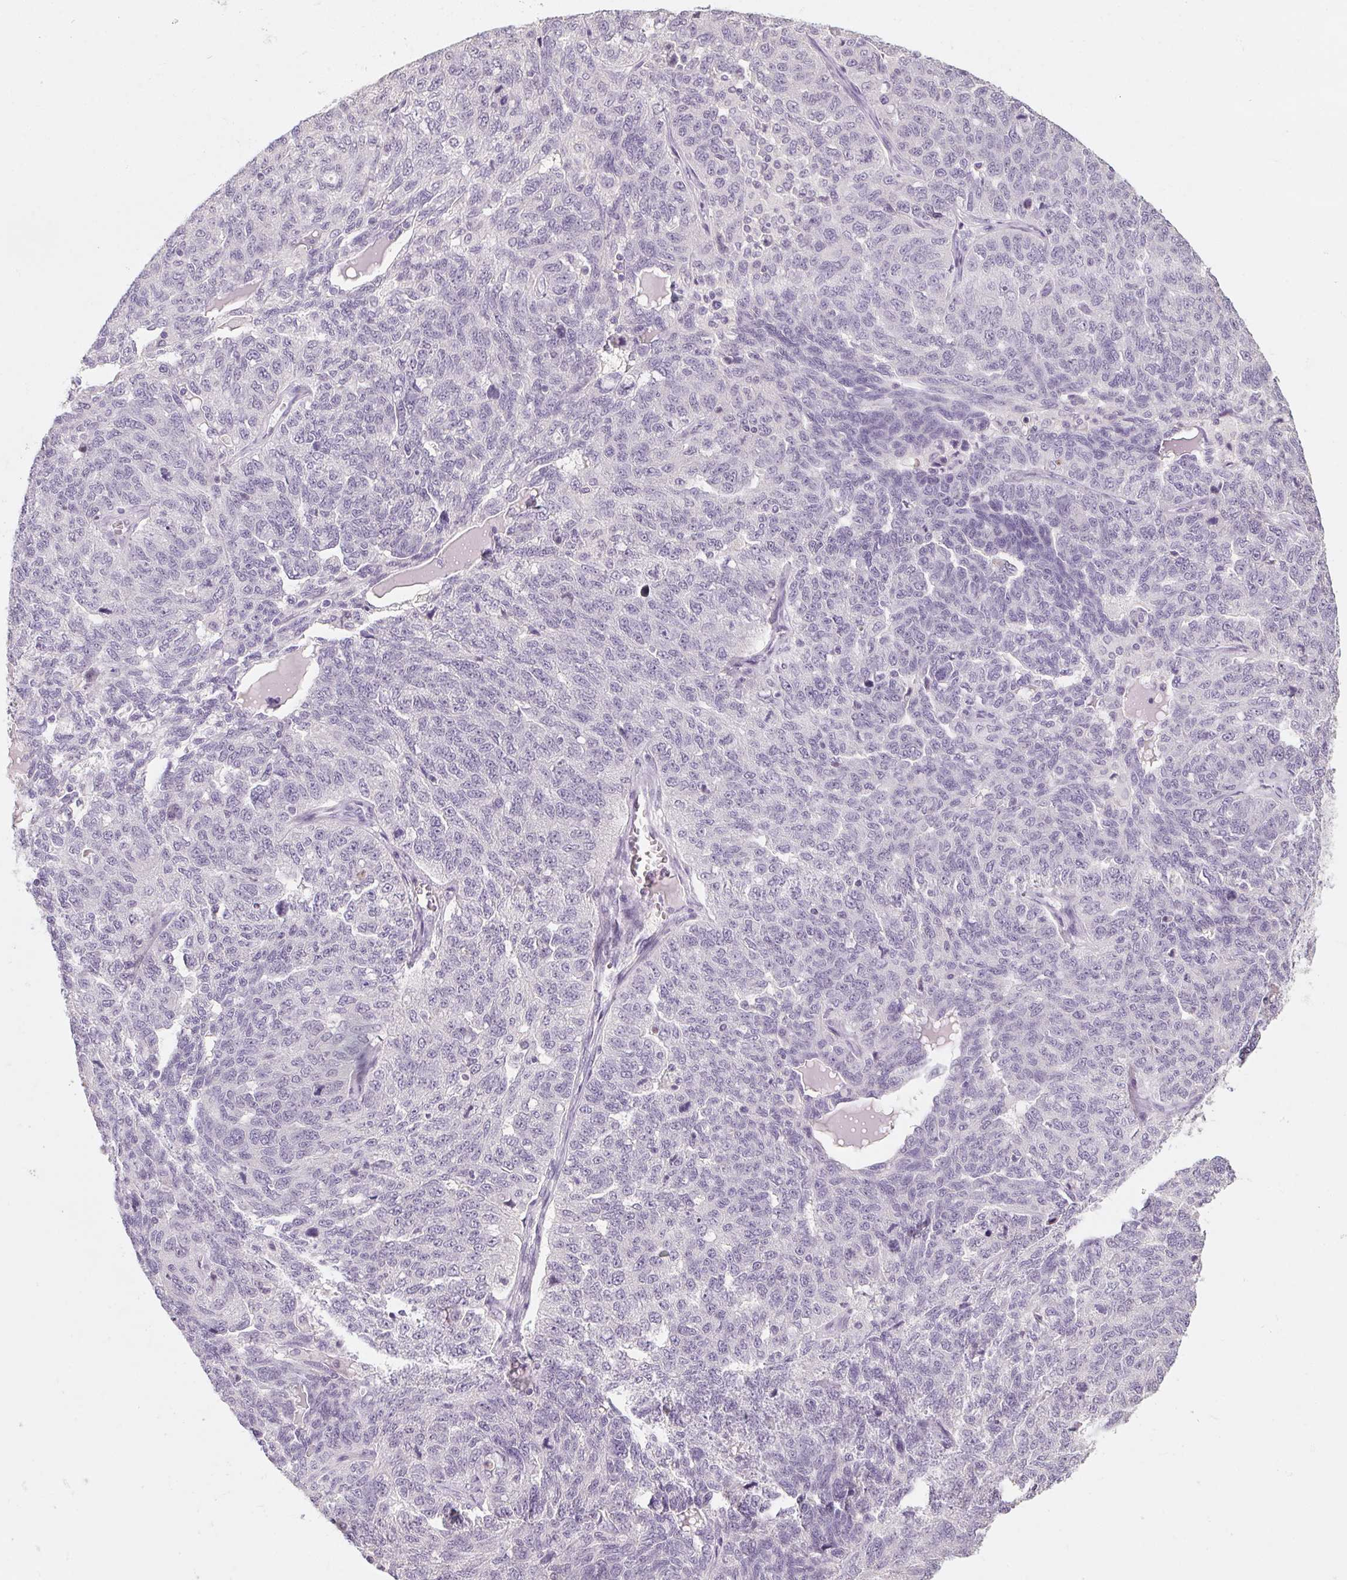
{"staining": {"intensity": "negative", "quantity": "none", "location": "none"}, "tissue": "ovarian cancer", "cell_type": "Tumor cells", "image_type": "cancer", "snomed": [{"axis": "morphology", "description": "Cystadenocarcinoma, serous, NOS"}, {"axis": "topography", "description": "Ovary"}], "caption": "Immunohistochemistry of ovarian cancer demonstrates no expression in tumor cells.", "gene": "CAPZA3", "patient": {"sex": "female", "age": 71}}